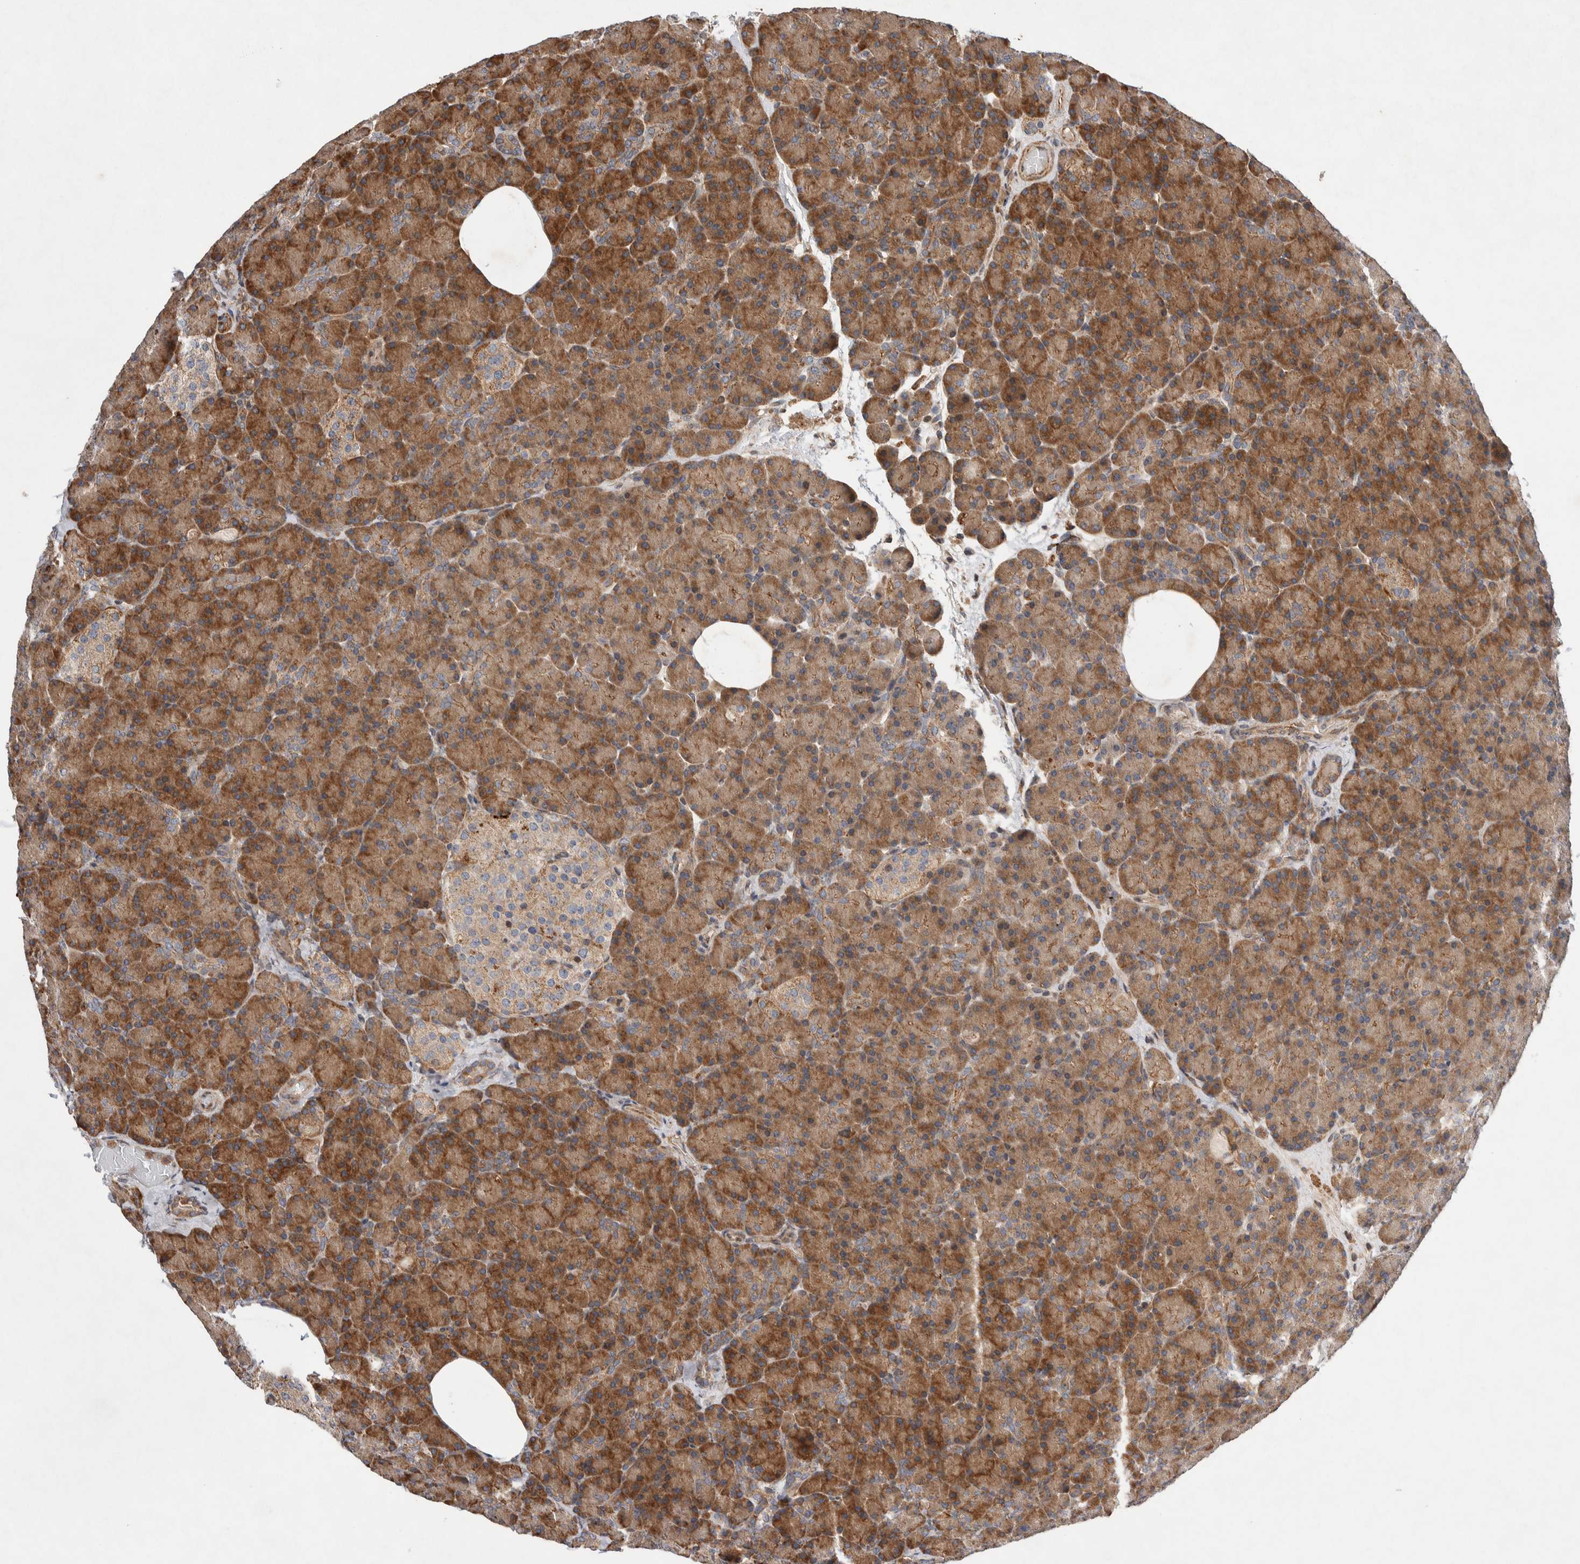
{"staining": {"intensity": "strong", "quantity": "25%-75%", "location": "cytoplasmic/membranous"}, "tissue": "pancreas", "cell_type": "Exocrine glandular cells", "image_type": "normal", "snomed": [{"axis": "morphology", "description": "Normal tissue, NOS"}, {"axis": "topography", "description": "Pancreas"}], "caption": "Strong cytoplasmic/membranous protein staining is identified in approximately 25%-75% of exocrine glandular cells in pancreas. (brown staining indicates protein expression, while blue staining denotes nuclei).", "gene": "LZTS1", "patient": {"sex": "female", "age": 43}}